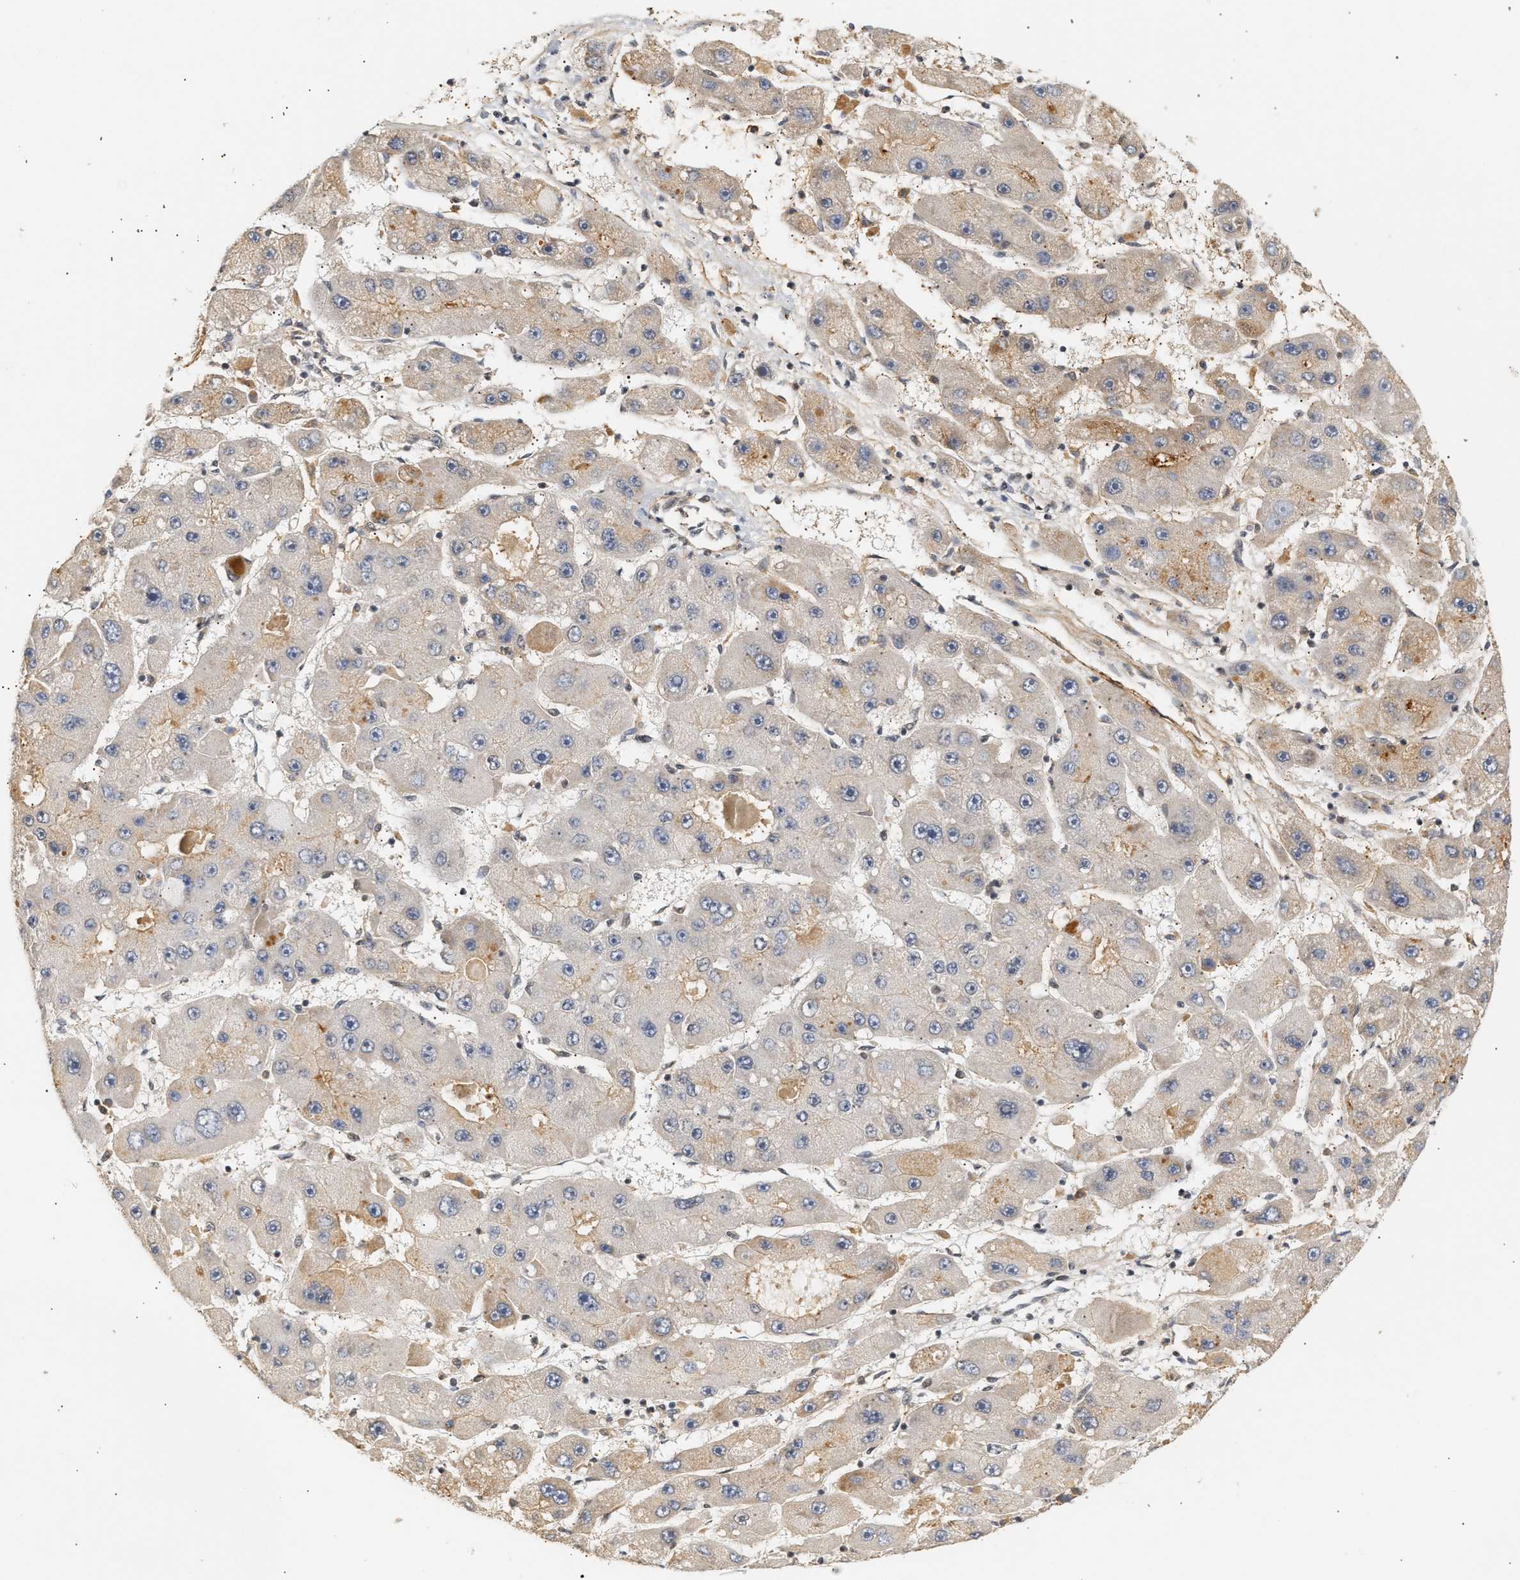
{"staining": {"intensity": "moderate", "quantity": "<25%", "location": "cytoplasmic/membranous"}, "tissue": "liver cancer", "cell_type": "Tumor cells", "image_type": "cancer", "snomed": [{"axis": "morphology", "description": "Carcinoma, Hepatocellular, NOS"}, {"axis": "topography", "description": "Liver"}], "caption": "Immunohistochemistry of liver cancer exhibits low levels of moderate cytoplasmic/membranous expression in about <25% of tumor cells.", "gene": "PLXND1", "patient": {"sex": "female", "age": 61}}